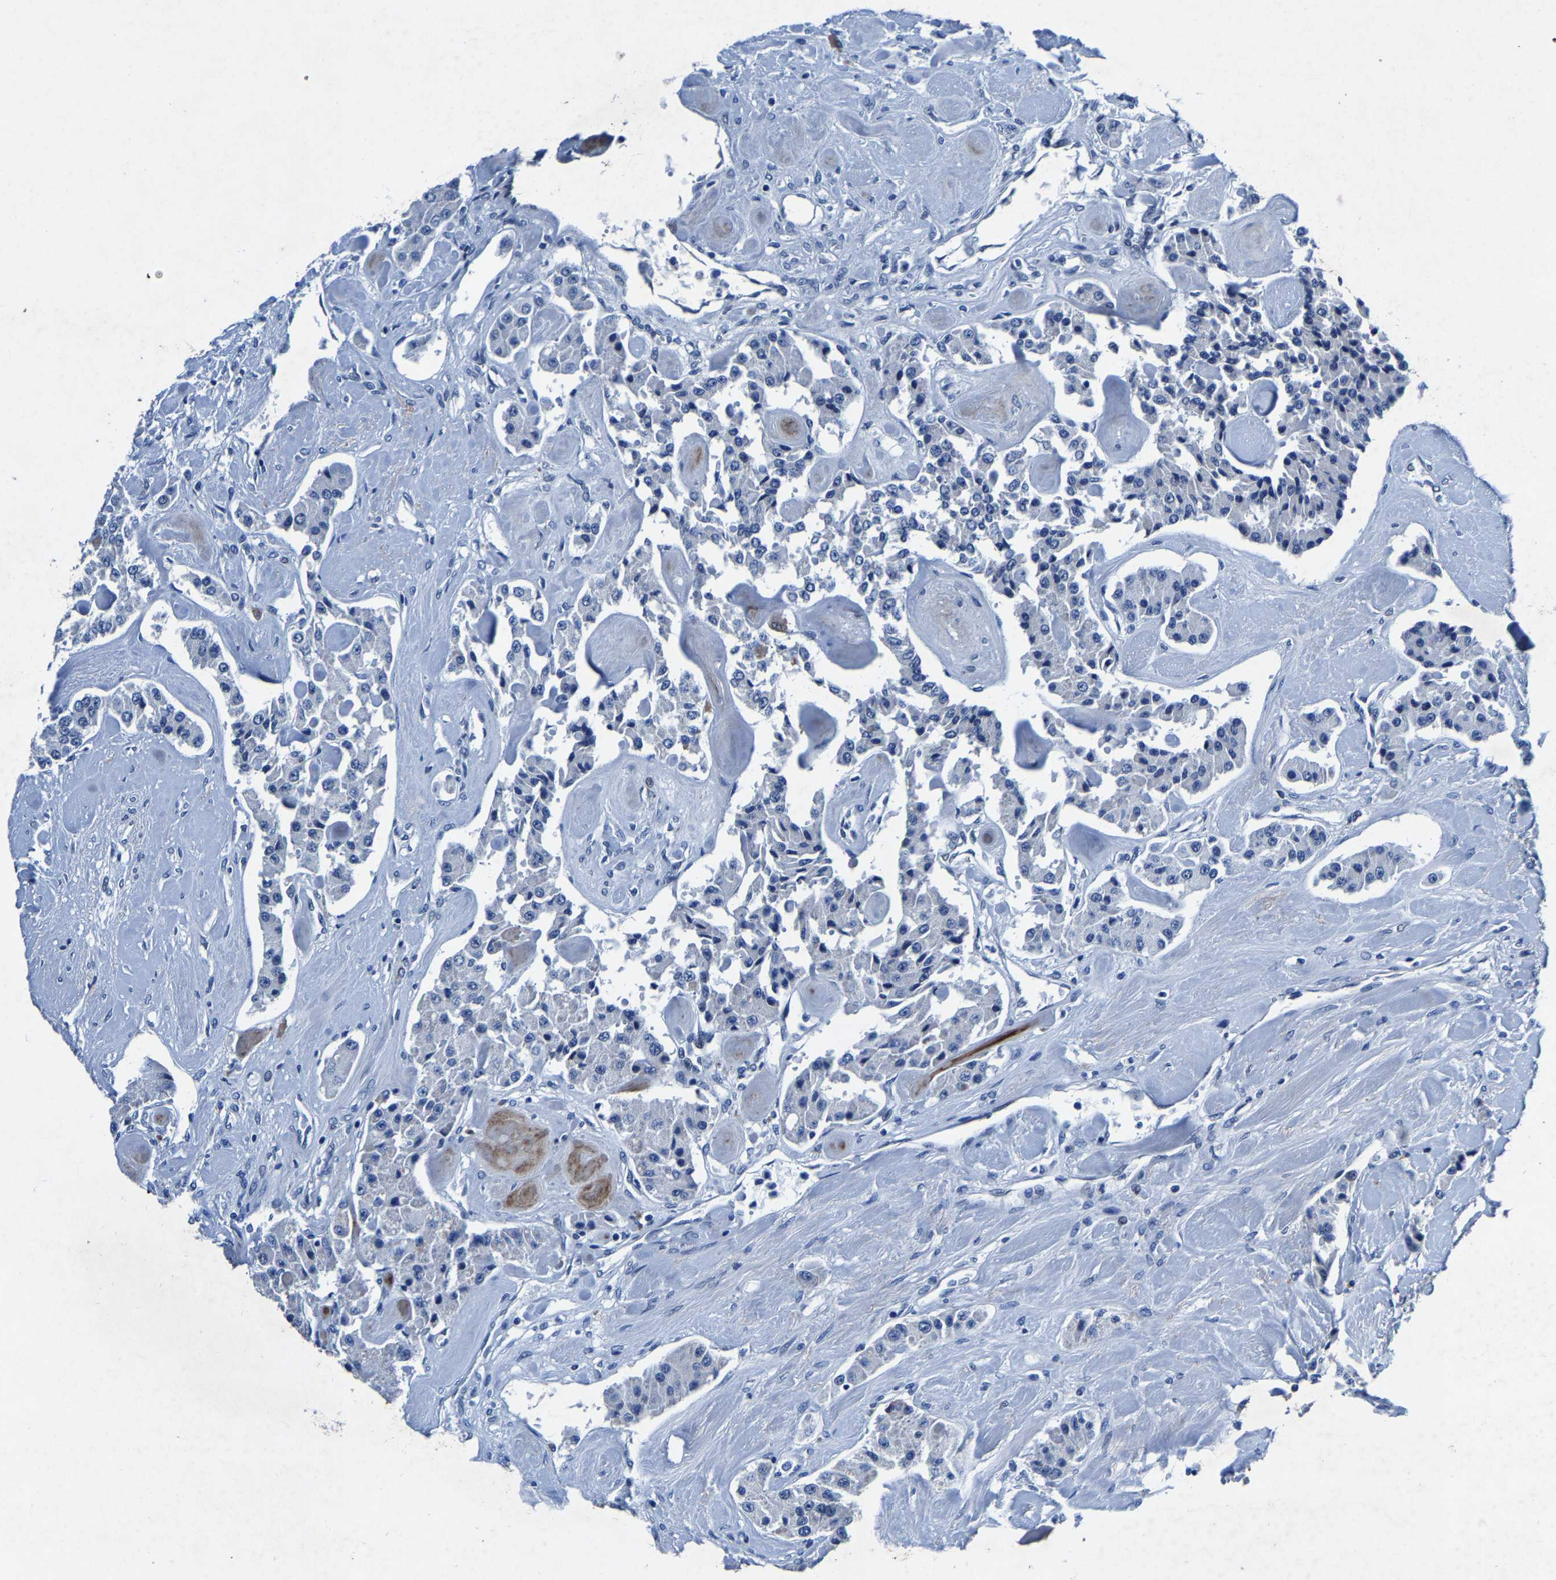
{"staining": {"intensity": "negative", "quantity": "none", "location": "none"}, "tissue": "carcinoid", "cell_type": "Tumor cells", "image_type": "cancer", "snomed": [{"axis": "morphology", "description": "Carcinoid, malignant, NOS"}, {"axis": "topography", "description": "Pancreas"}], "caption": "Carcinoid was stained to show a protein in brown. There is no significant positivity in tumor cells.", "gene": "UBN2", "patient": {"sex": "male", "age": 41}}